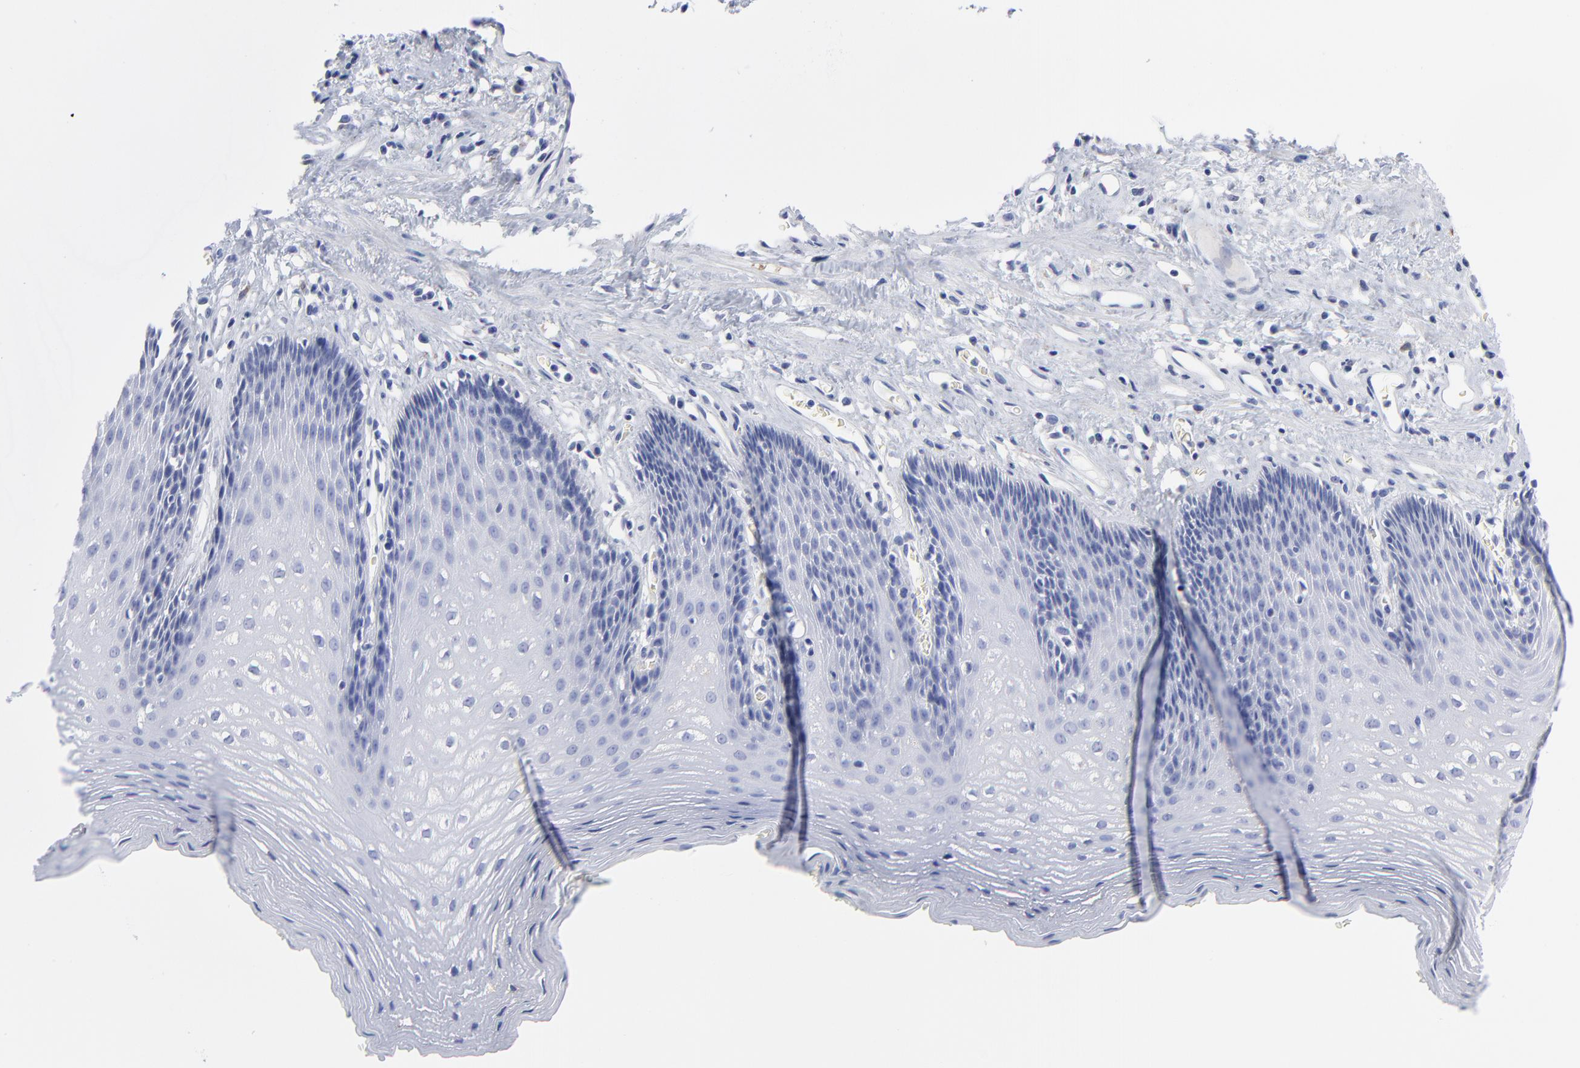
{"staining": {"intensity": "negative", "quantity": "none", "location": "none"}, "tissue": "esophagus", "cell_type": "Squamous epithelial cells", "image_type": "normal", "snomed": [{"axis": "morphology", "description": "Normal tissue, NOS"}, {"axis": "topography", "description": "Esophagus"}], "caption": "The image displays no significant positivity in squamous epithelial cells of esophagus. (IHC, brightfield microscopy, high magnification).", "gene": "CNTN3", "patient": {"sex": "female", "age": 70}}